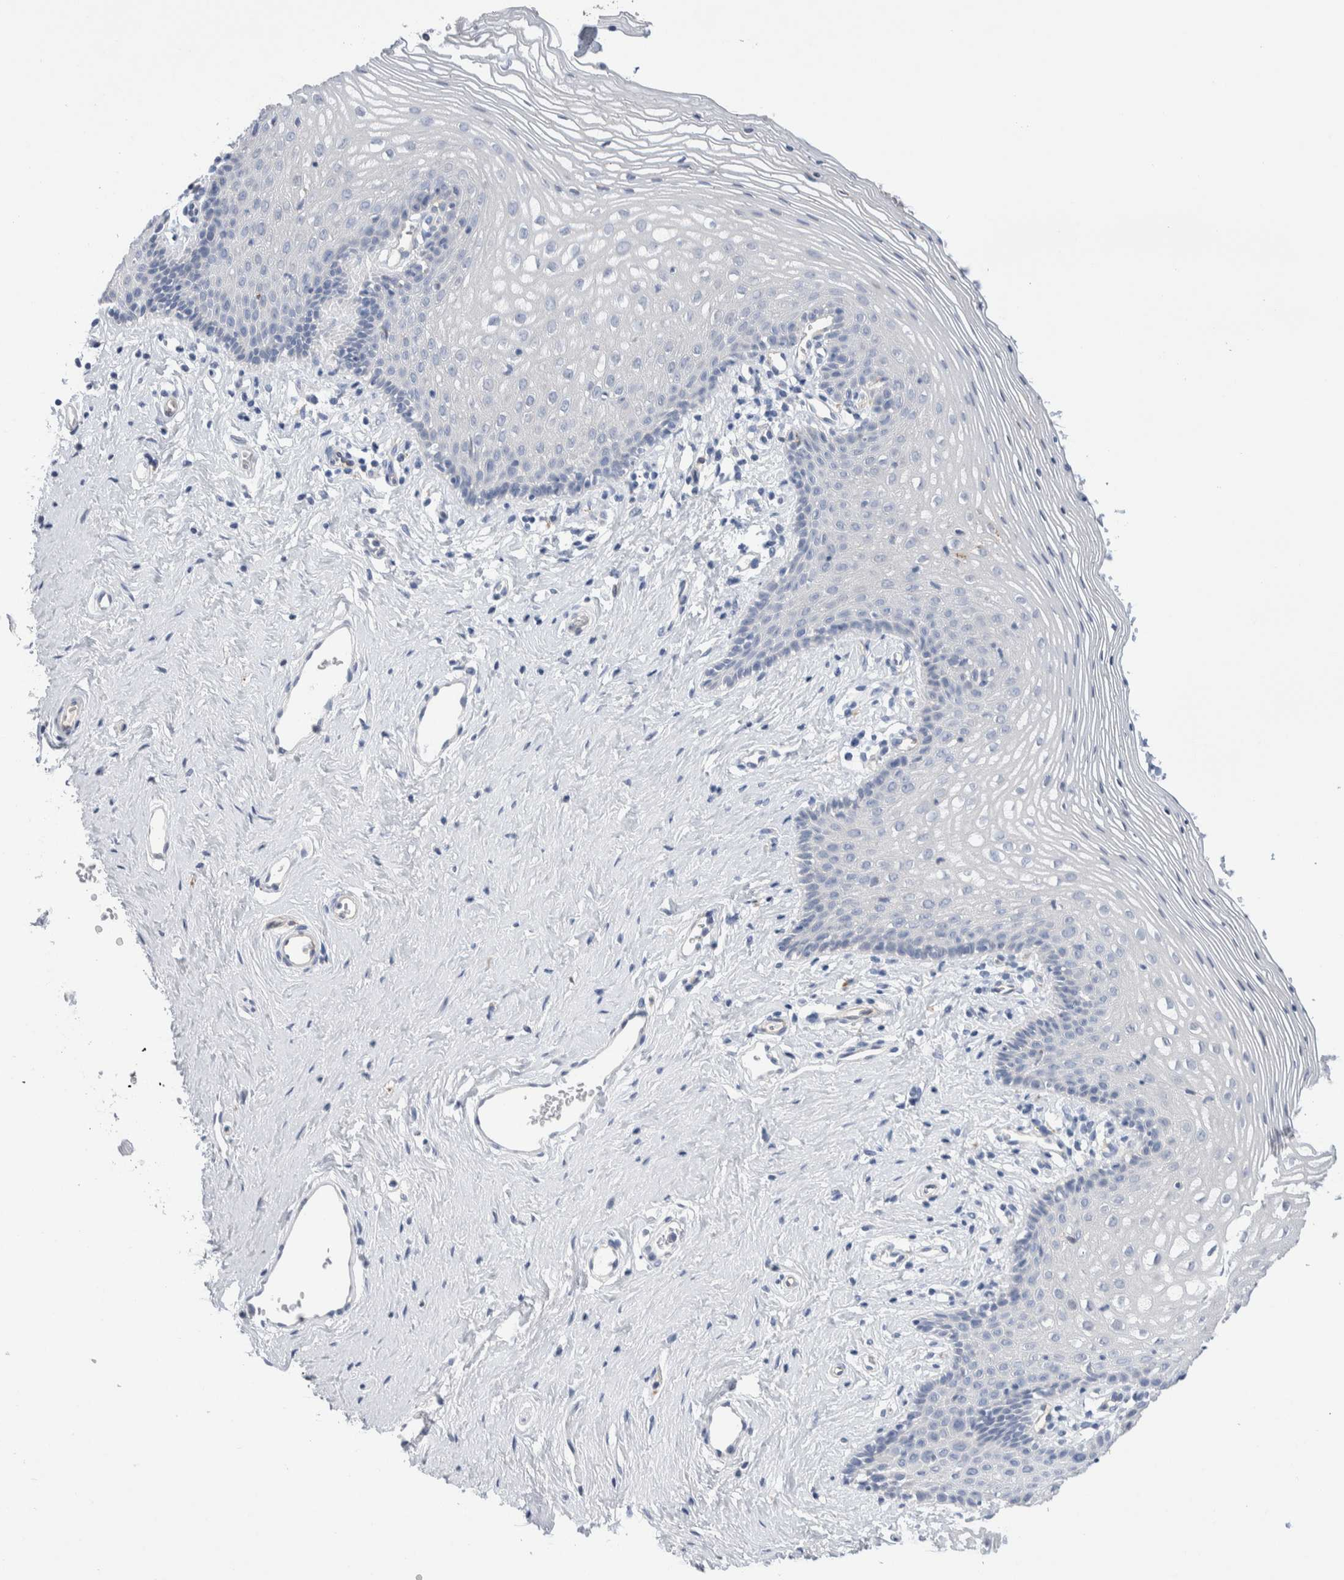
{"staining": {"intensity": "negative", "quantity": "none", "location": "none"}, "tissue": "vagina", "cell_type": "Squamous epithelial cells", "image_type": "normal", "snomed": [{"axis": "morphology", "description": "Normal tissue, NOS"}, {"axis": "topography", "description": "Vagina"}], "caption": "Vagina stained for a protein using IHC reveals no positivity squamous epithelial cells.", "gene": "METRNL", "patient": {"sex": "female", "age": 32}}